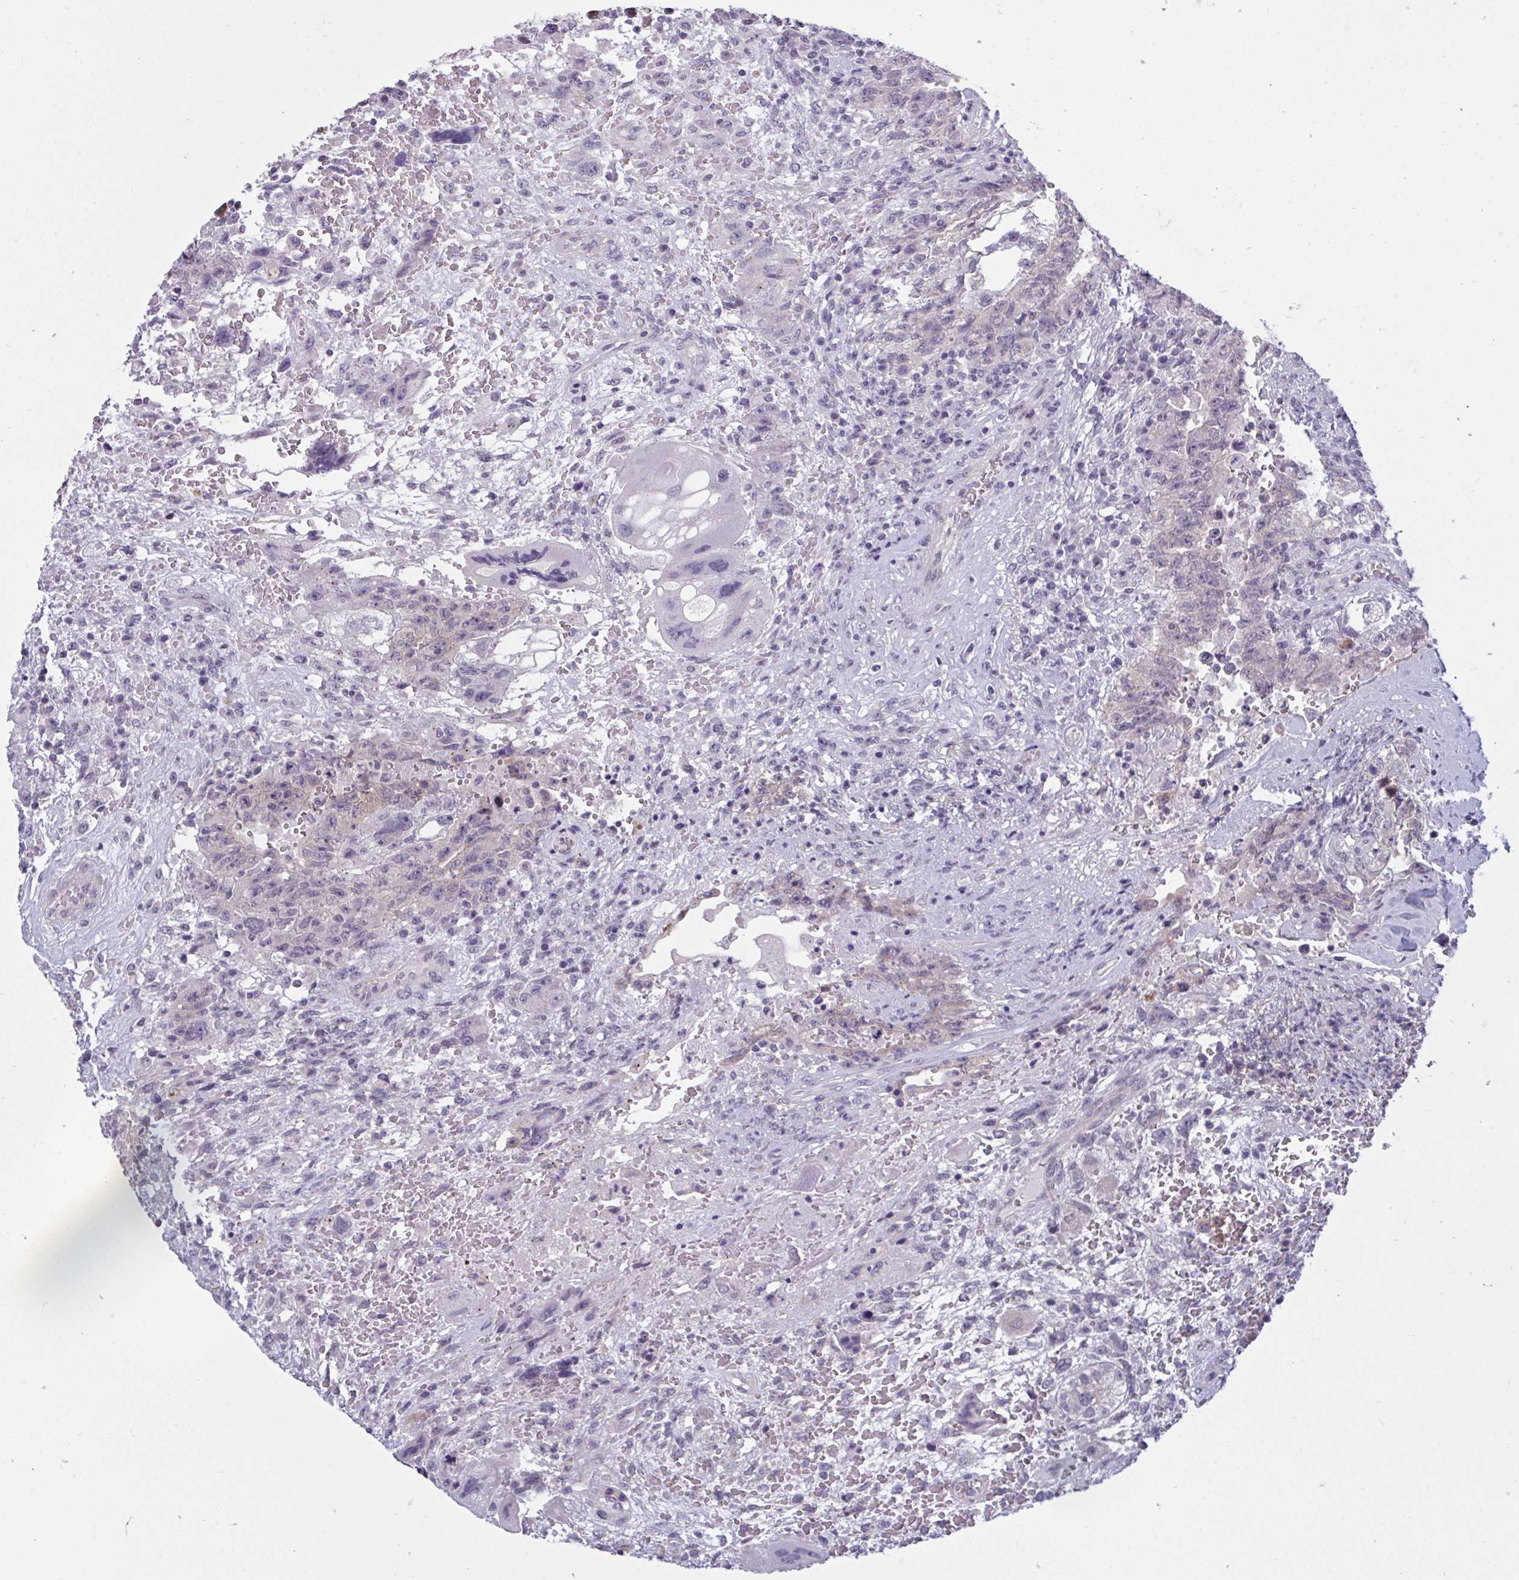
{"staining": {"intensity": "negative", "quantity": "none", "location": "none"}, "tissue": "testis cancer", "cell_type": "Tumor cells", "image_type": "cancer", "snomed": [{"axis": "morphology", "description": "Carcinoma, Embryonal, NOS"}, {"axis": "topography", "description": "Testis"}], "caption": "Immunohistochemistry (IHC) histopathology image of neoplastic tissue: testis embryonal carcinoma stained with DAB demonstrates no significant protein positivity in tumor cells.", "gene": "TCEAL8", "patient": {"sex": "male", "age": 26}}